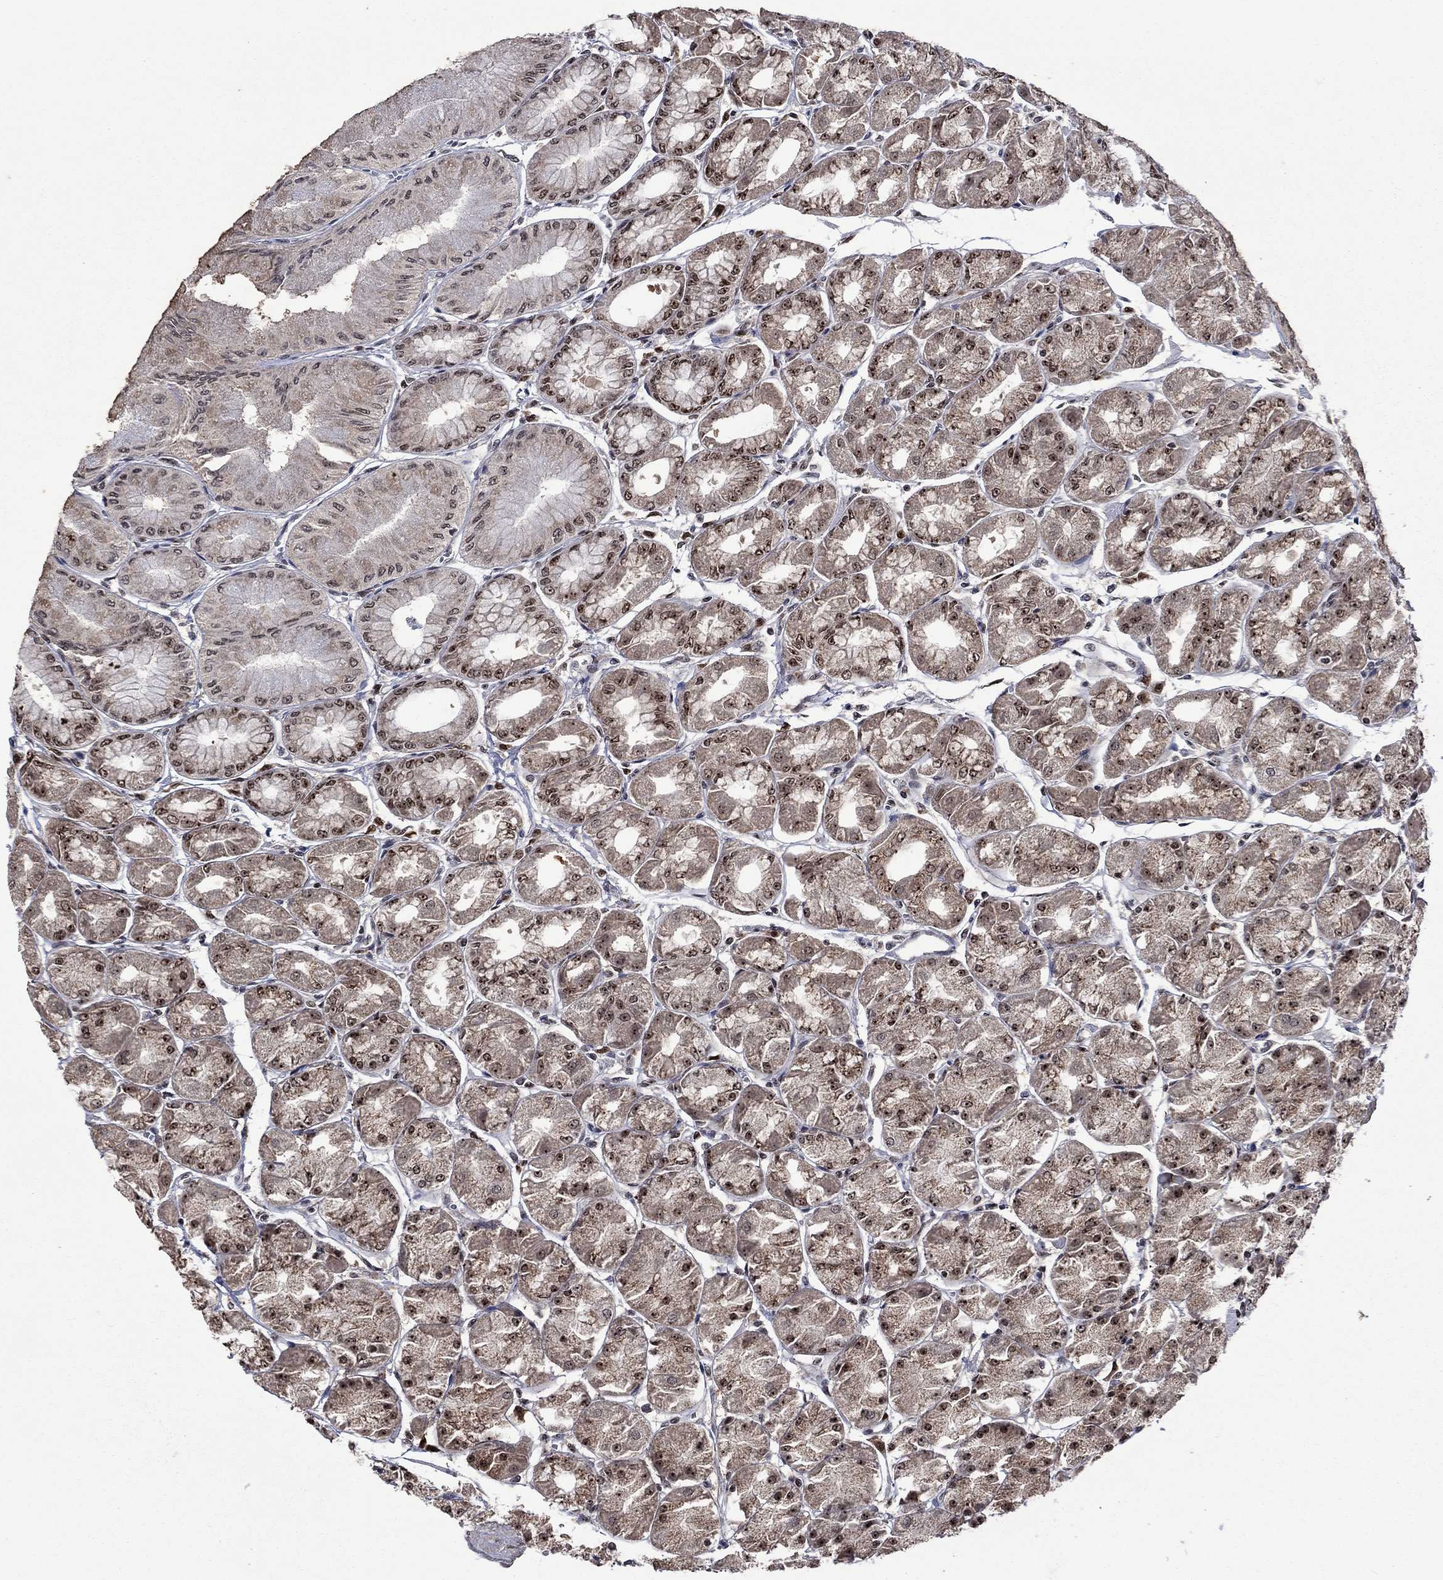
{"staining": {"intensity": "moderate", "quantity": "25%-75%", "location": "cytoplasmic/membranous,nuclear"}, "tissue": "stomach", "cell_type": "Glandular cells", "image_type": "normal", "snomed": [{"axis": "morphology", "description": "Normal tissue, NOS"}, {"axis": "topography", "description": "Stomach, upper"}], "caption": "DAB (3,3'-diaminobenzidine) immunohistochemical staining of unremarkable human stomach reveals moderate cytoplasmic/membranous,nuclear protein staining in approximately 25%-75% of glandular cells. (Stains: DAB in brown, nuclei in blue, Microscopy: brightfield microscopy at high magnification).", "gene": "FBLL1", "patient": {"sex": "male", "age": 60}}